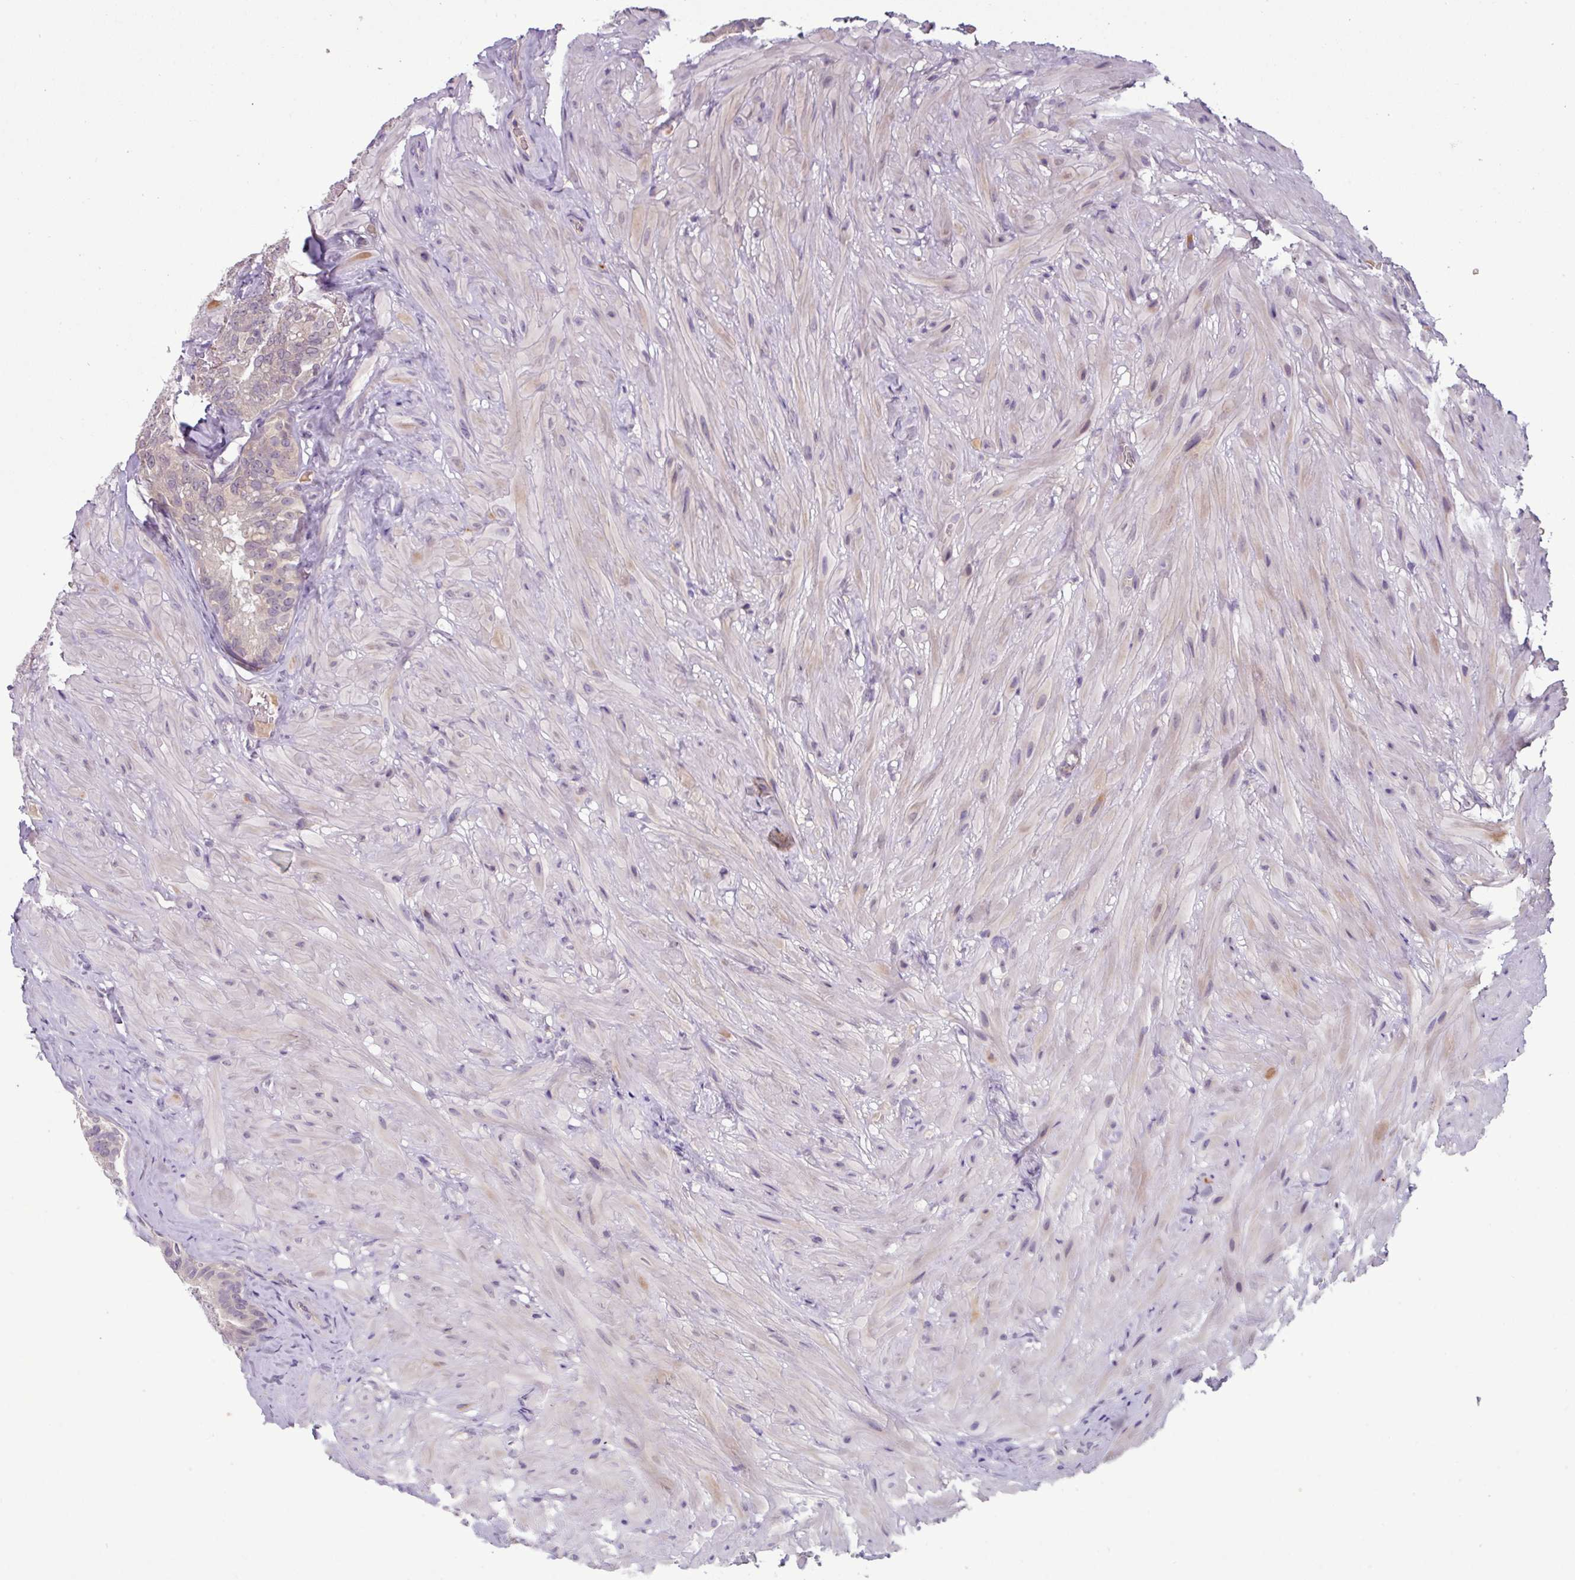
{"staining": {"intensity": "negative", "quantity": "none", "location": "none"}, "tissue": "seminal vesicle", "cell_type": "Glandular cells", "image_type": "normal", "snomed": [{"axis": "morphology", "description": "Normal tissue, NOS"}, {"axis": "topography", "description": "Seminal veicle"}], "caption": "High power microscopy image of an immunohistochemistry (IHC) photomicrograph of unremarkable seminal vesicle, revealing no significant positivity in glandular cells.", "gene": "SLC5A10", "patient": {"sex": "male", "age": 60}}